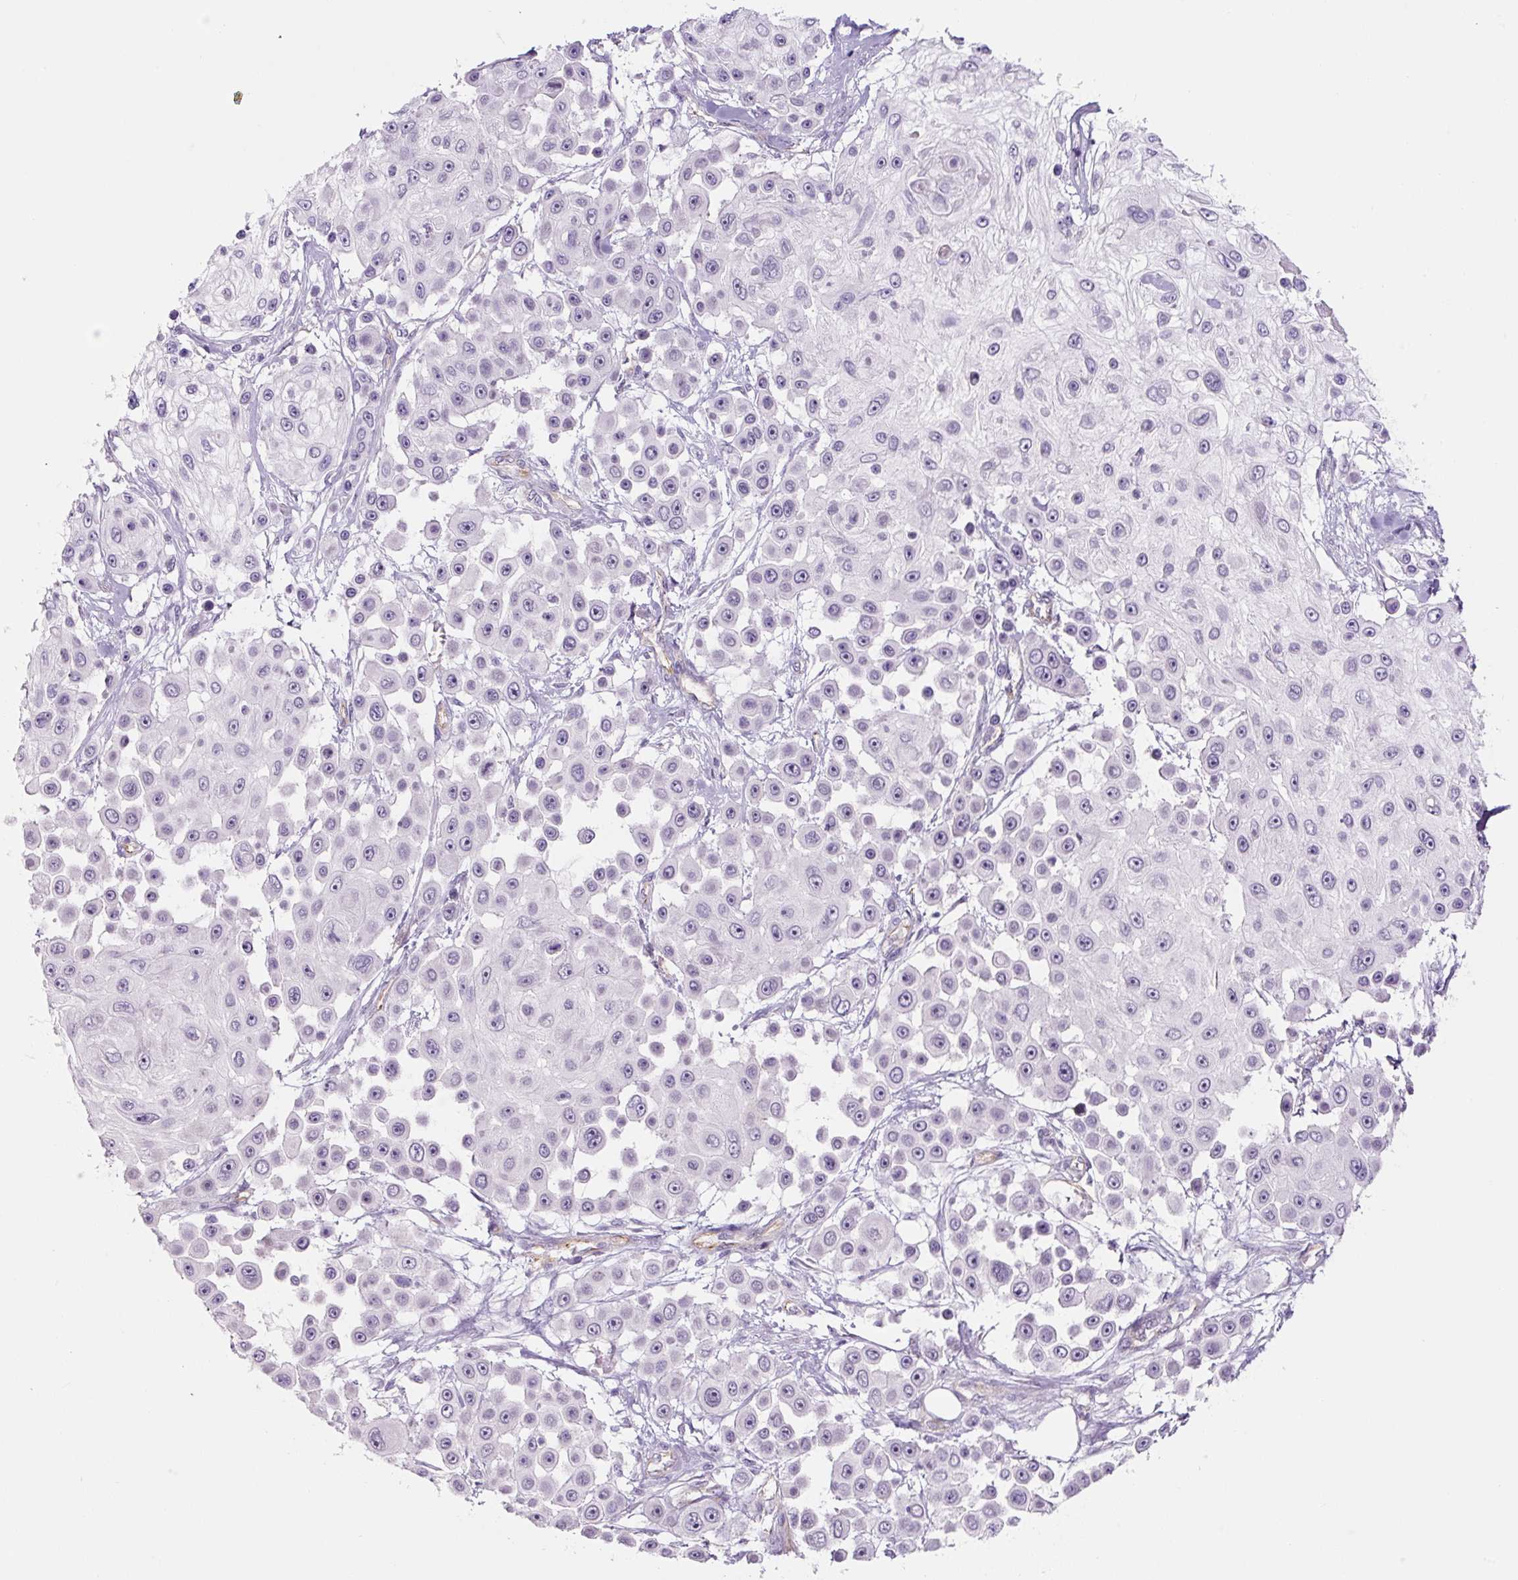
{"staining": {"intensity": "negative", "quantity": "none", "location": "none"}, "tissue": "skin cancer", "cell_type": "Tumor cells", "image_type": "cancer", "snomed": [{"axis": "morphology", "description": "Squamous cell carcinoma, NOS"}, {"axis": "topography", "description": "Skin"}], "caption": "High magnification brightfield microscopy of squamous cell carcinoma (skin) stained with DAB (brown) and counterstained with hematoxylin (blue): tumor cells show no significant staining. (Immunohistochemistry (ihc), brightfield microscopy, high magnification).", "gene": "CCL25", "patient": {"sex": "male", "age": 67}}